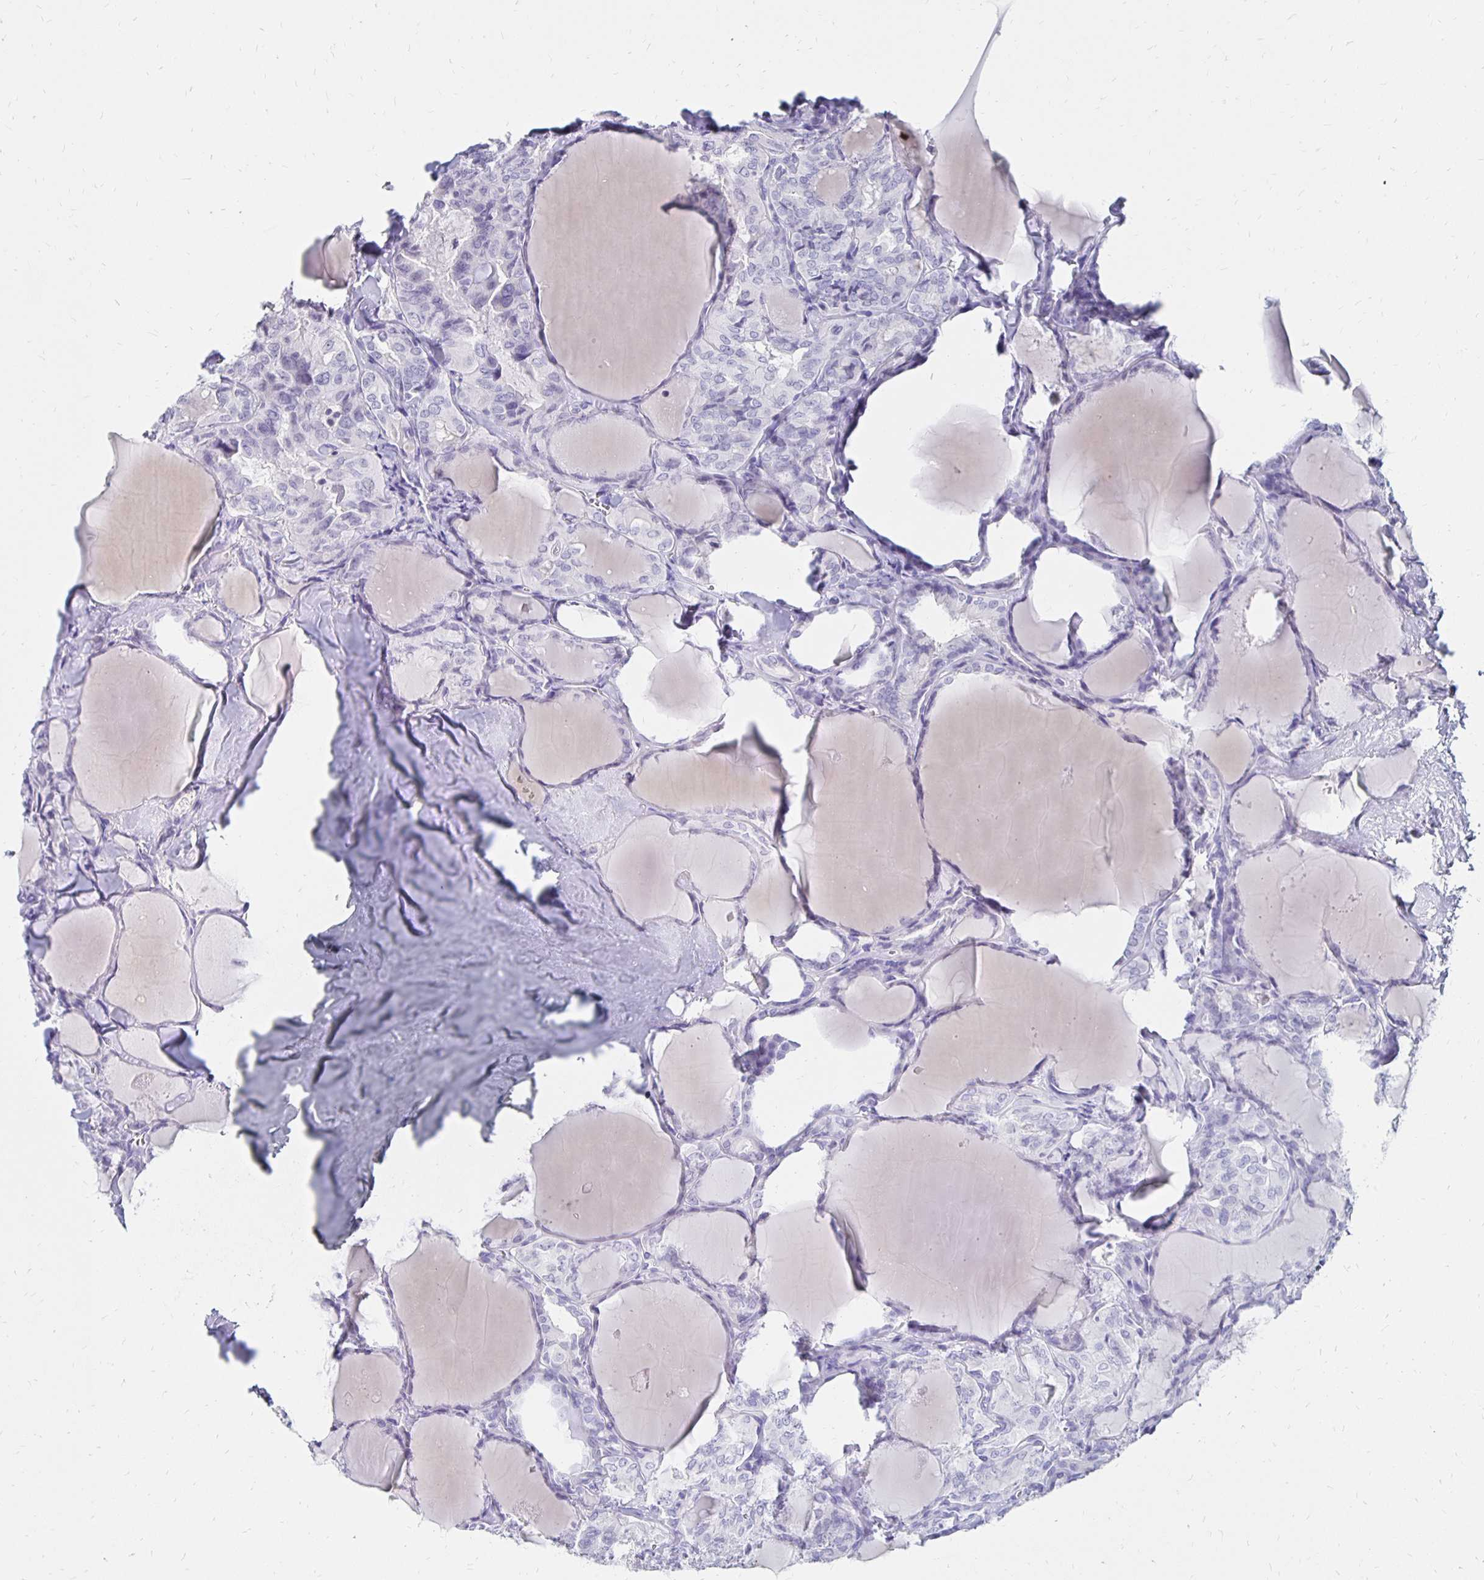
{"staining": {"intensity": "negative", "quantity": "none", "location": "none"}, "tissue": "thyroid cancer", "cell_type": "Tumor cells", "image_type": "cancer", "snomed": [{"axis": "morphology", "description": "Papillary adenocarcinoma, NOS"}, {"axis": "topography", "description": "Thyroid gland"}], "caption": "A high-resolution photomicrograph shows IHC staining of thyroid papillary adenocarcinoma, which shows no significant expression in tumor cells.", "gene": "SYT2", "patient": {"sex": "male", "age": 30}}